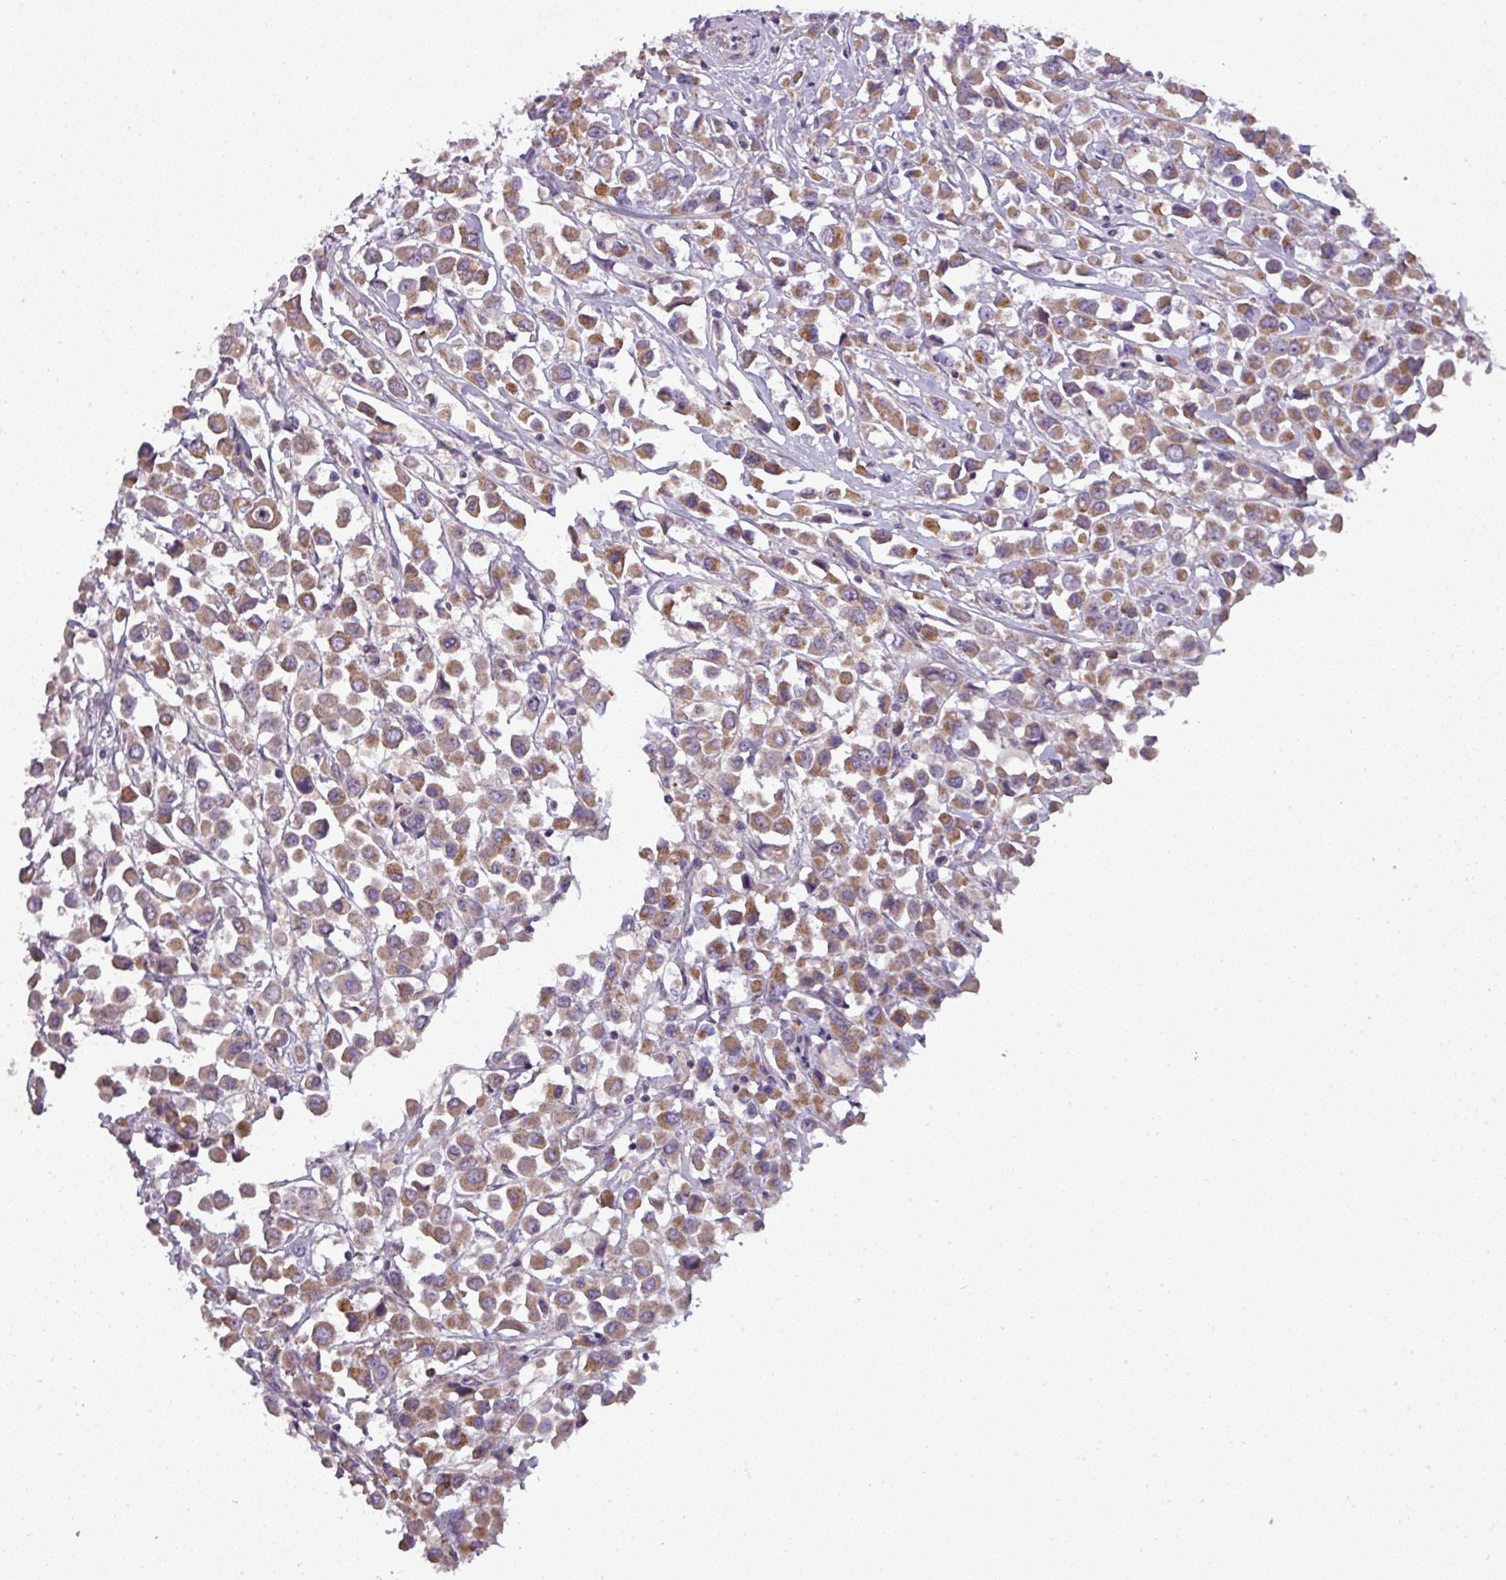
{"staining": {"intensity": "moderate", "quantity": ">75%", "location": "cytoplasmic/membranous"}, "tissue": "breast cancer", "cell_type": "Tumor cells", "image_type": "cancer", "snomed": [{"axis": "morphology", "description": "Duct carcinoma"}, {"axis": "topography", "description": "Breast"}], "caption": "Immunohistochemical staining of breast invasive ductal carcinoma exhibits medium levels of moderate cytoplasmic/membranous positivity in about >75% of tumor cells.", "gene": "PNMA6A", "patient": {"sex": "female", "age": 61}}